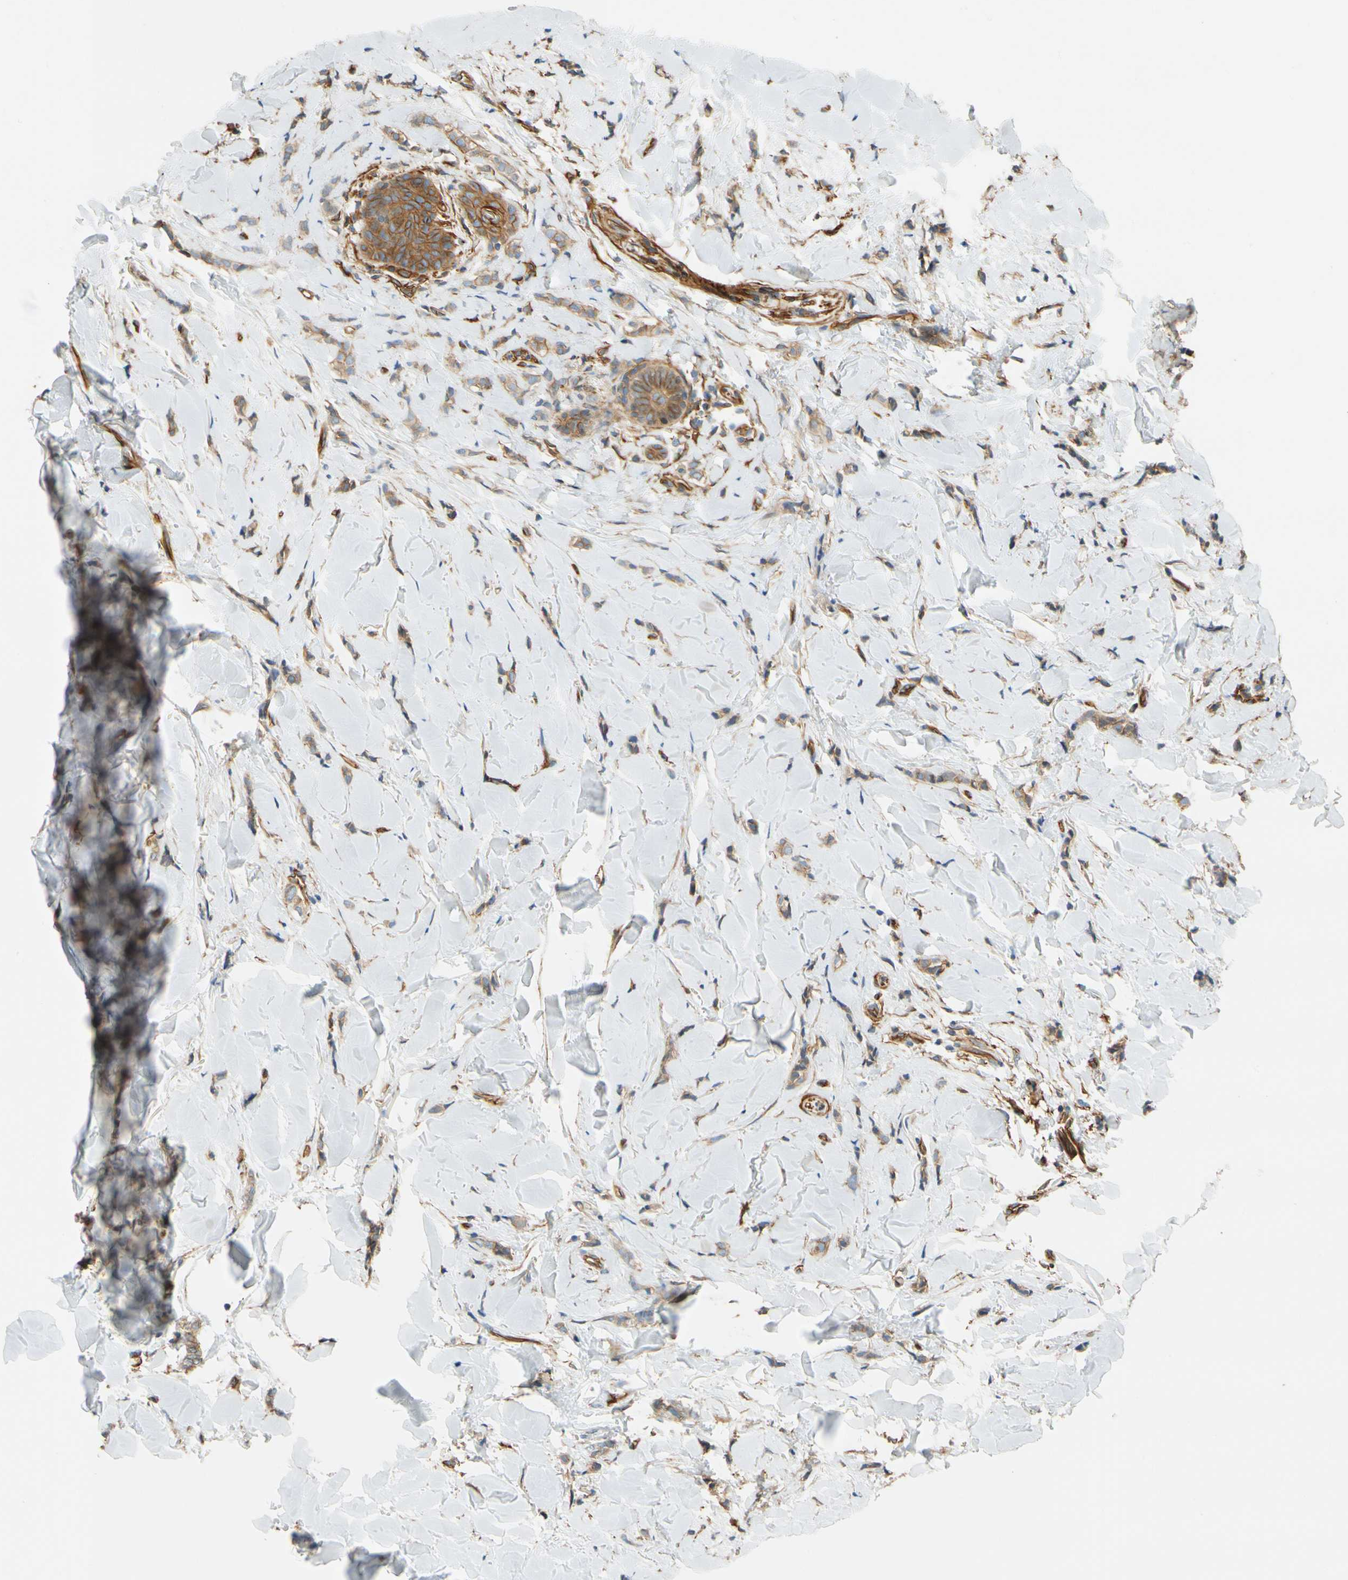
{"staining": {"intensity": "weak", "quantity": "25%-75%", "location": "cytoplasmic/membranous"}, "tissue": "breast cancer", "cell_type": "Tumor cells", "image_type": "cancer", "snomed": [{"axis": "morphology", "description": "Lobular carcinoma"}, {"axis": "topography", "description": "Skin"}, {"axis": "topography", "description": "Breast"}], "caption": "Human breast cancer (lobular carcinoma) stained with a brown dye reveals weak cytoplasmic/membranous positive positivity in about 25%-75% of tumor cells.", "gene": "SPTAN1", "patient": {"sex": "female", "age": 46}}